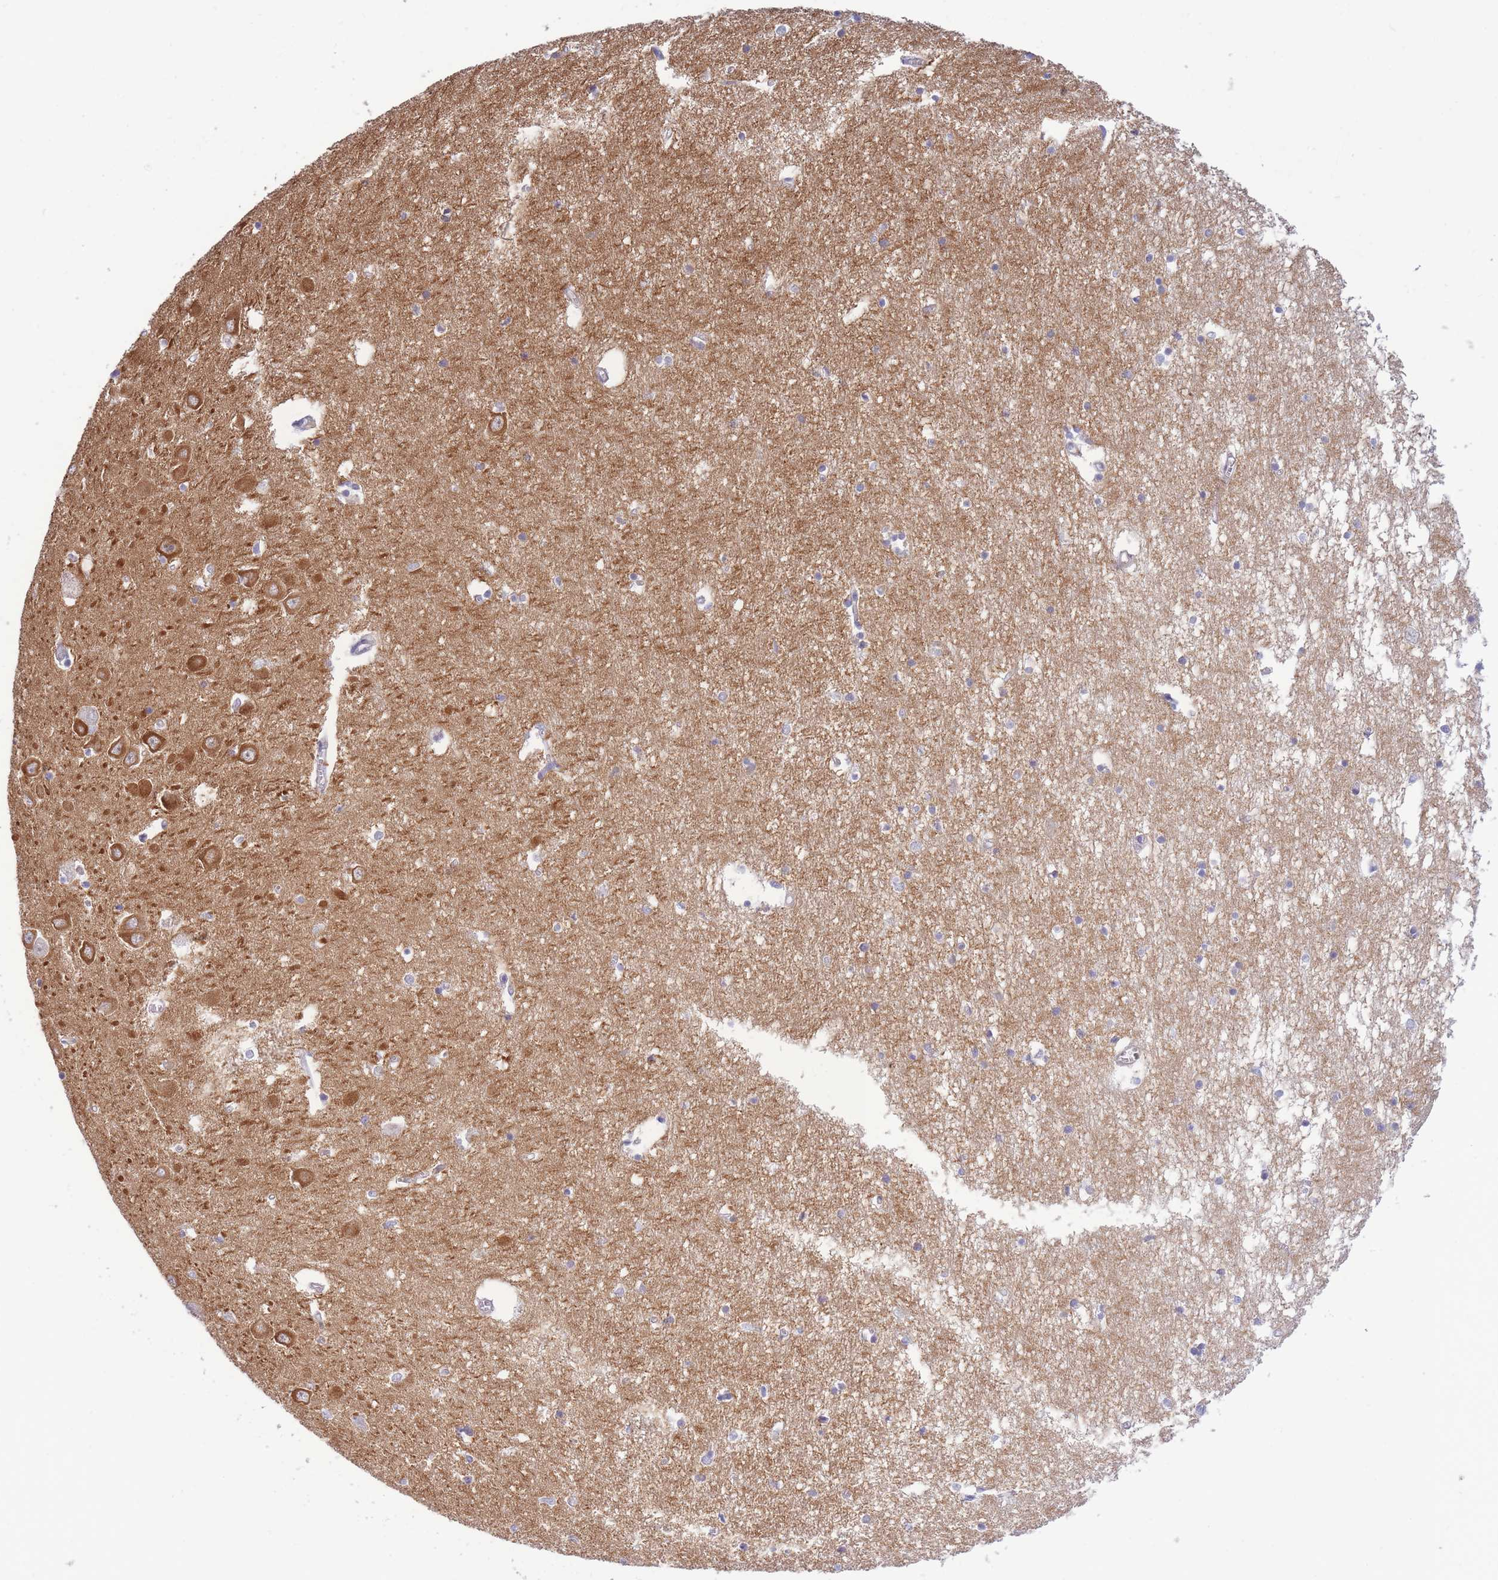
{"staining": {"intensity": "moderate", "quantity": "<25%", "location": "cytoplasmic/membranous"}, "tissue": "hippocampus", "cell_type": "Glial cells", "image_type": "normal", "snomed": [{"axis": "morphology", "description": "Normal tissue, NOS"}, {"axis": "topography", "description": "Hippocampus"}], "caption": "Immunohistochemical staining of normal hippocampus reveals <25% levels of moderate cytoplasmic/membranous protein staining in about <25% of glial cells. Using DAB (brown) and hematoxylin (blue) stains, captured at high magnification using brightfield microscopy.", "gene": "APOL4", "patient": {"sex": "male", "age": 70}}